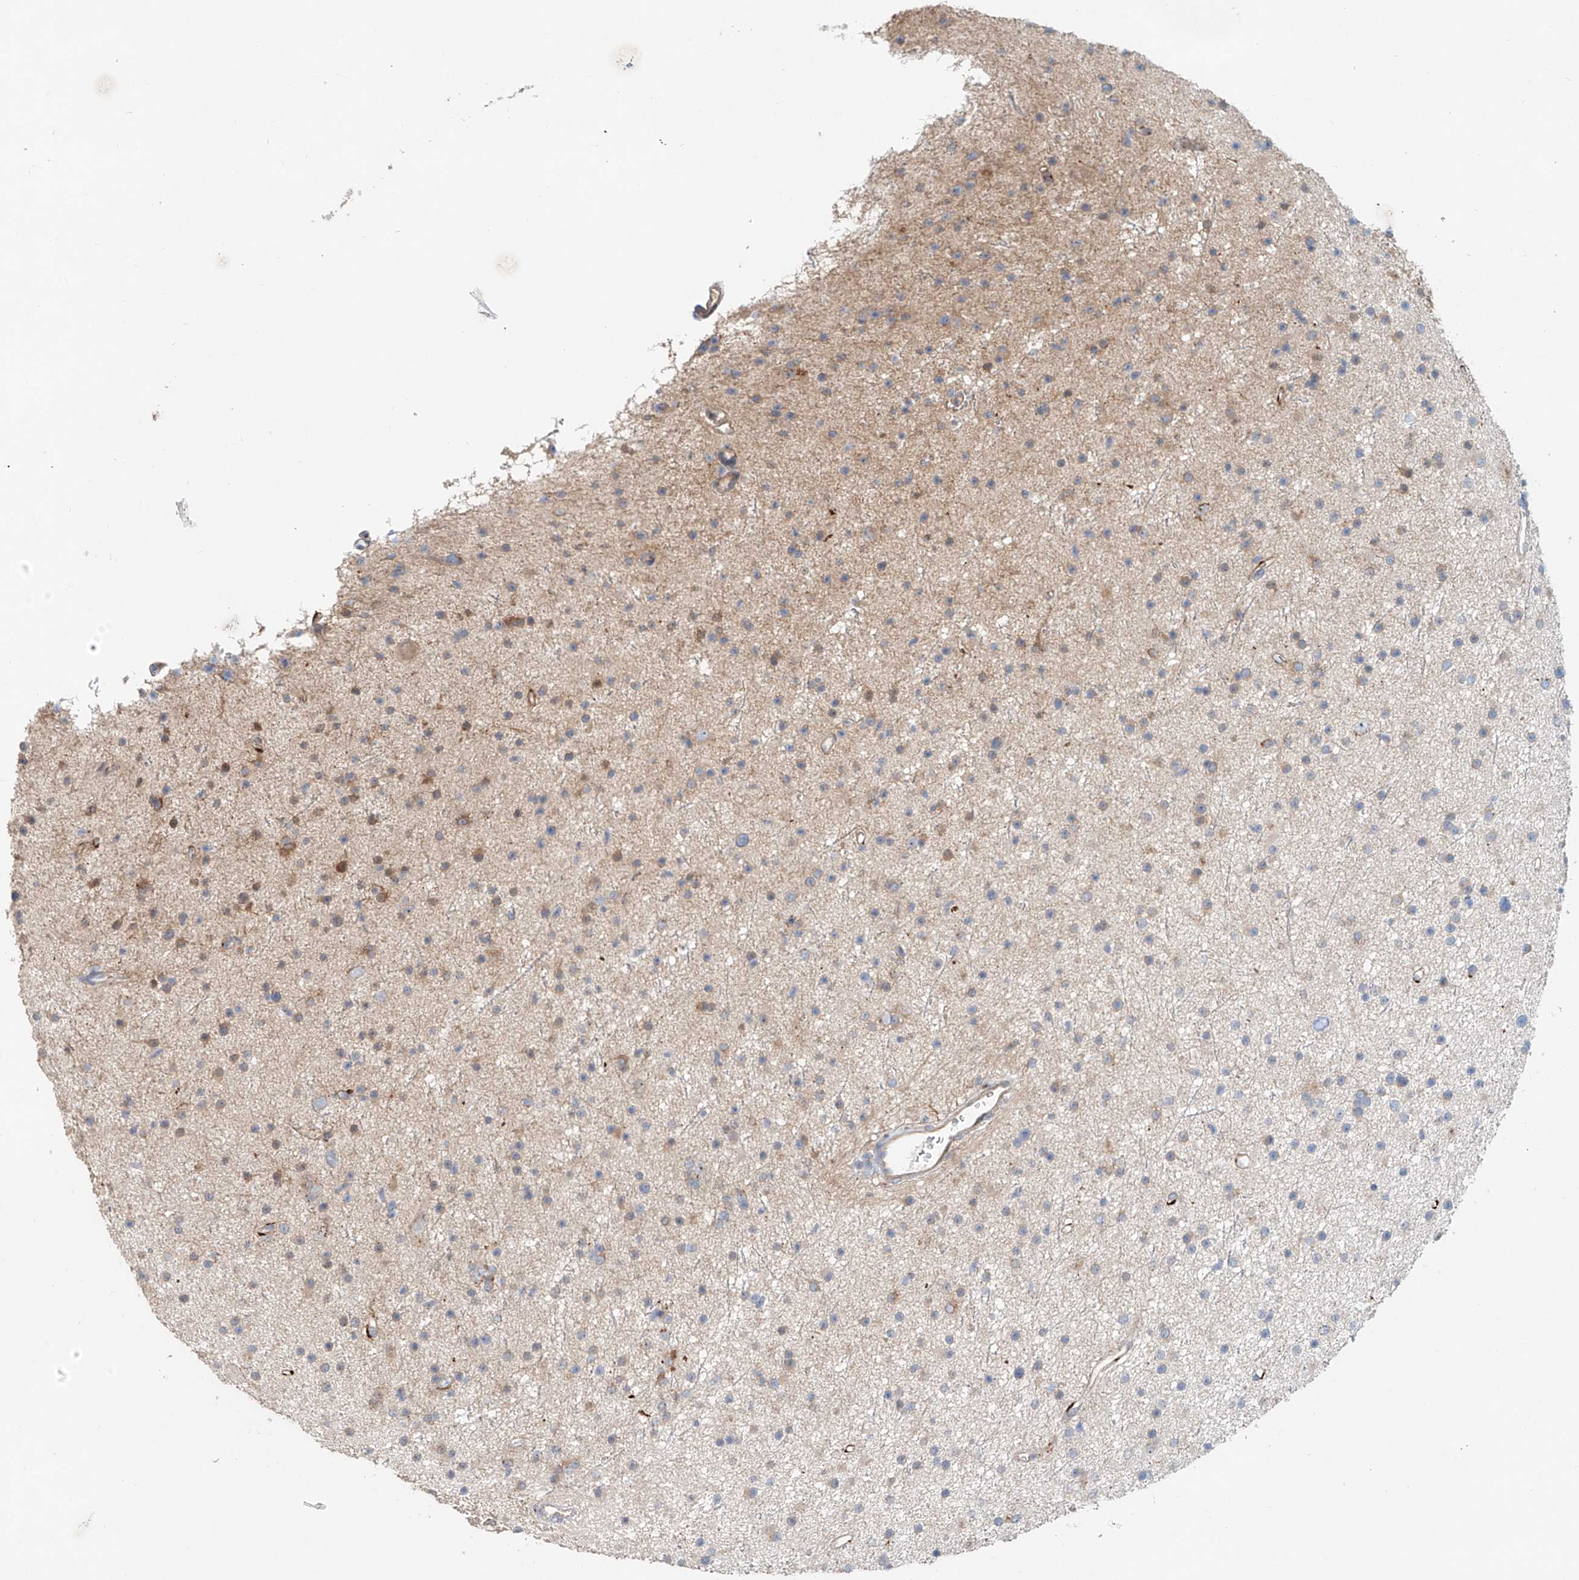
{"staining": {"intensity": "weak", "quantity": "<25%", "location": "cytoplasmic/membranous"}, "tissue": "glioma", "cell_type": "Tumor cells", "image_type": "cancer", "snomed": [{"axis": "morphology", "description": "Glioma, malignant, Low grade"}, {"axis": "topography", "description": "Cerebral cortex"}], "caption": "There is no significant positivity in tumor cells of malignant low-grade glioma.", "gene": "TRIM47", "patient": {"sex": "female", "age": 39}}